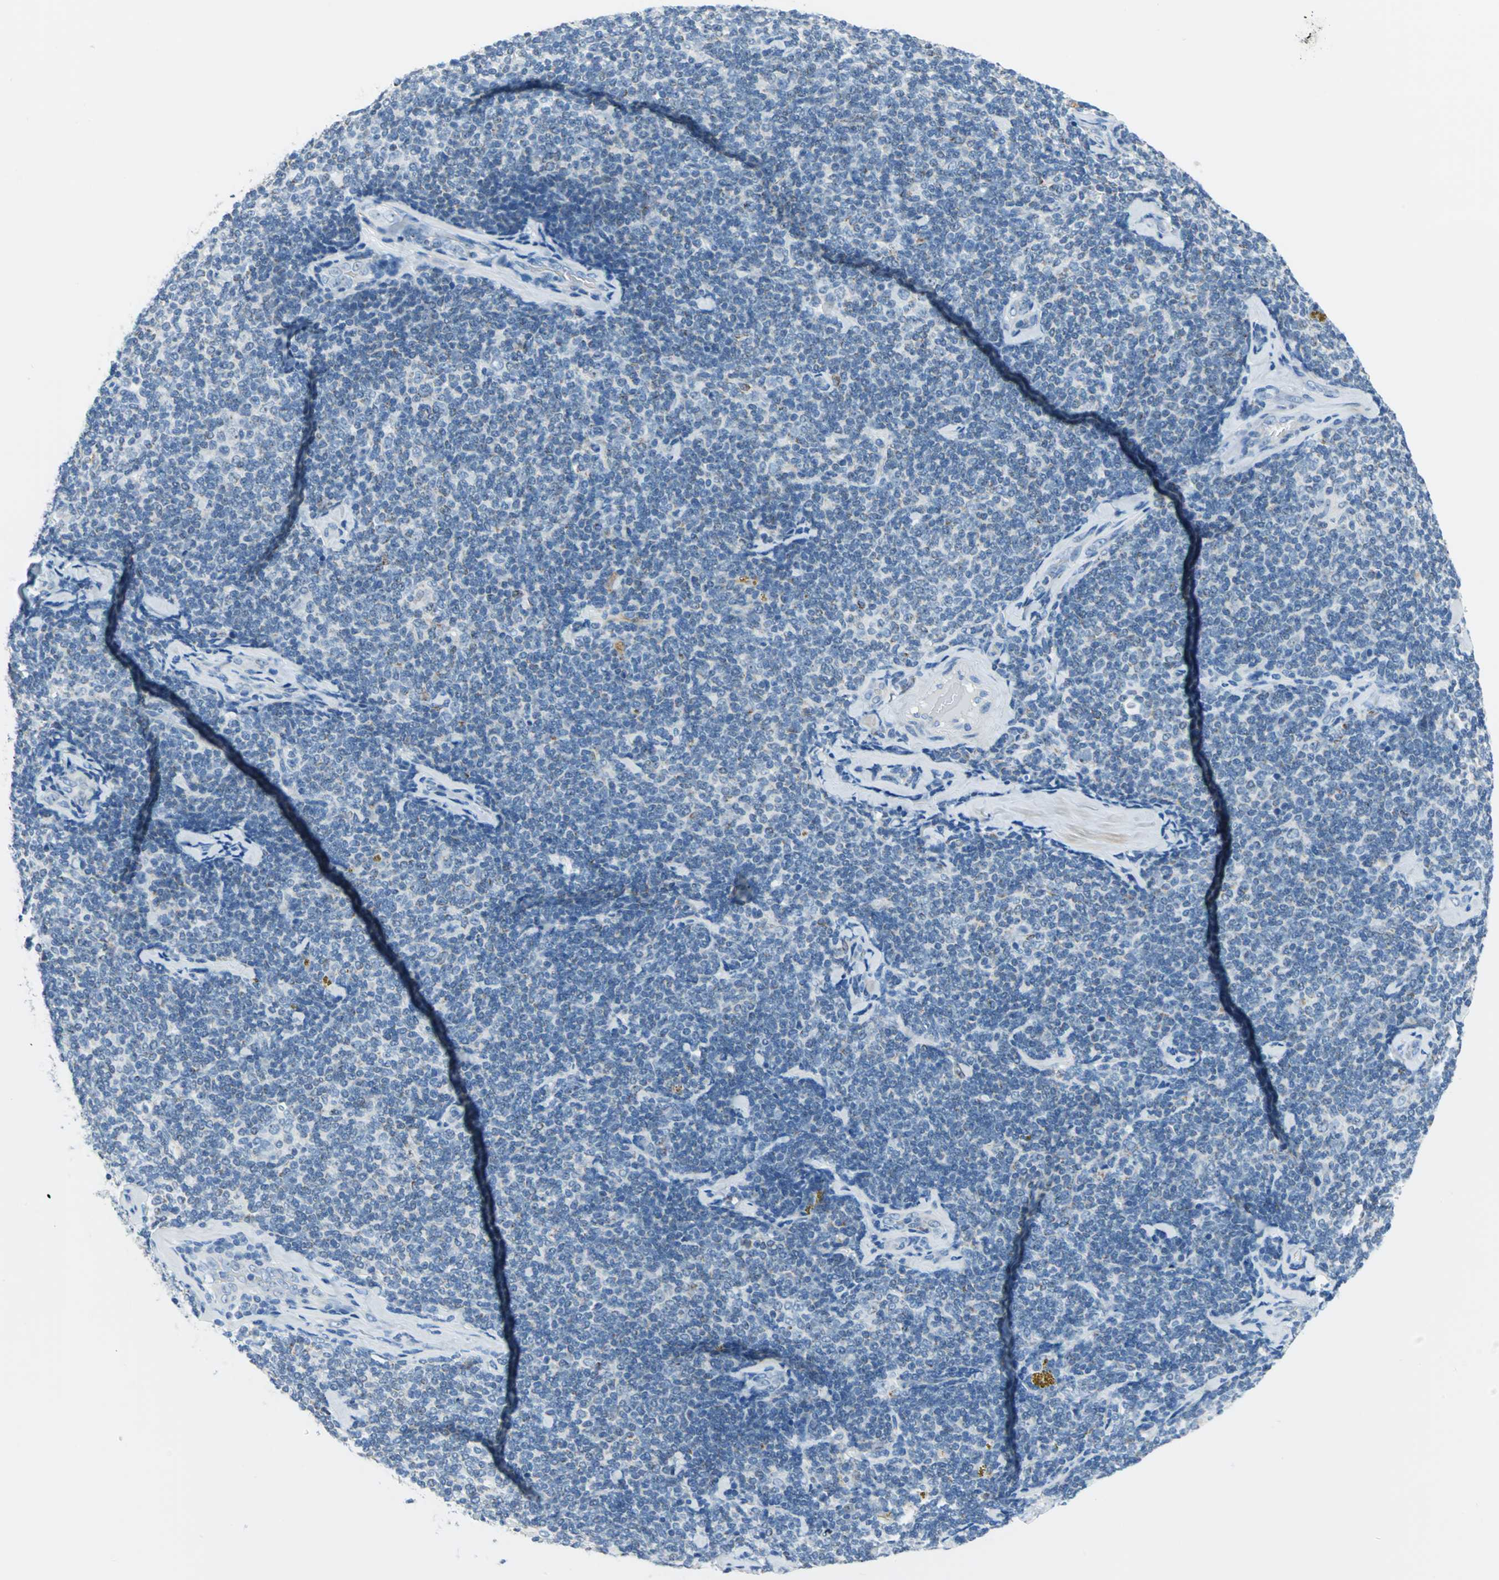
{"staining": {"intensity": "negative", "quantity": "none", "location": "none"}, "tissue": "lymphoma", "cell_type": "Tumor cells", "image_type": "cancer", "snomed": [{"axis": "morphology", "description": "Malignant lymphoma, non-Hodgkin's type, Low grade"}, {"axis": "topography", "description": "Lymph node"}], "caption": "Immunohistochemistry photomicrograph of neoplastic tissue: human low-grade malignant lymphoma, non-Hodgkin's type stained with DAB (3,3'-diaminobenzidine) reveals no significant protein positivity in tumor cells.", "gene": "MUC4", "patient": {"sex": "female", "age": 56}}